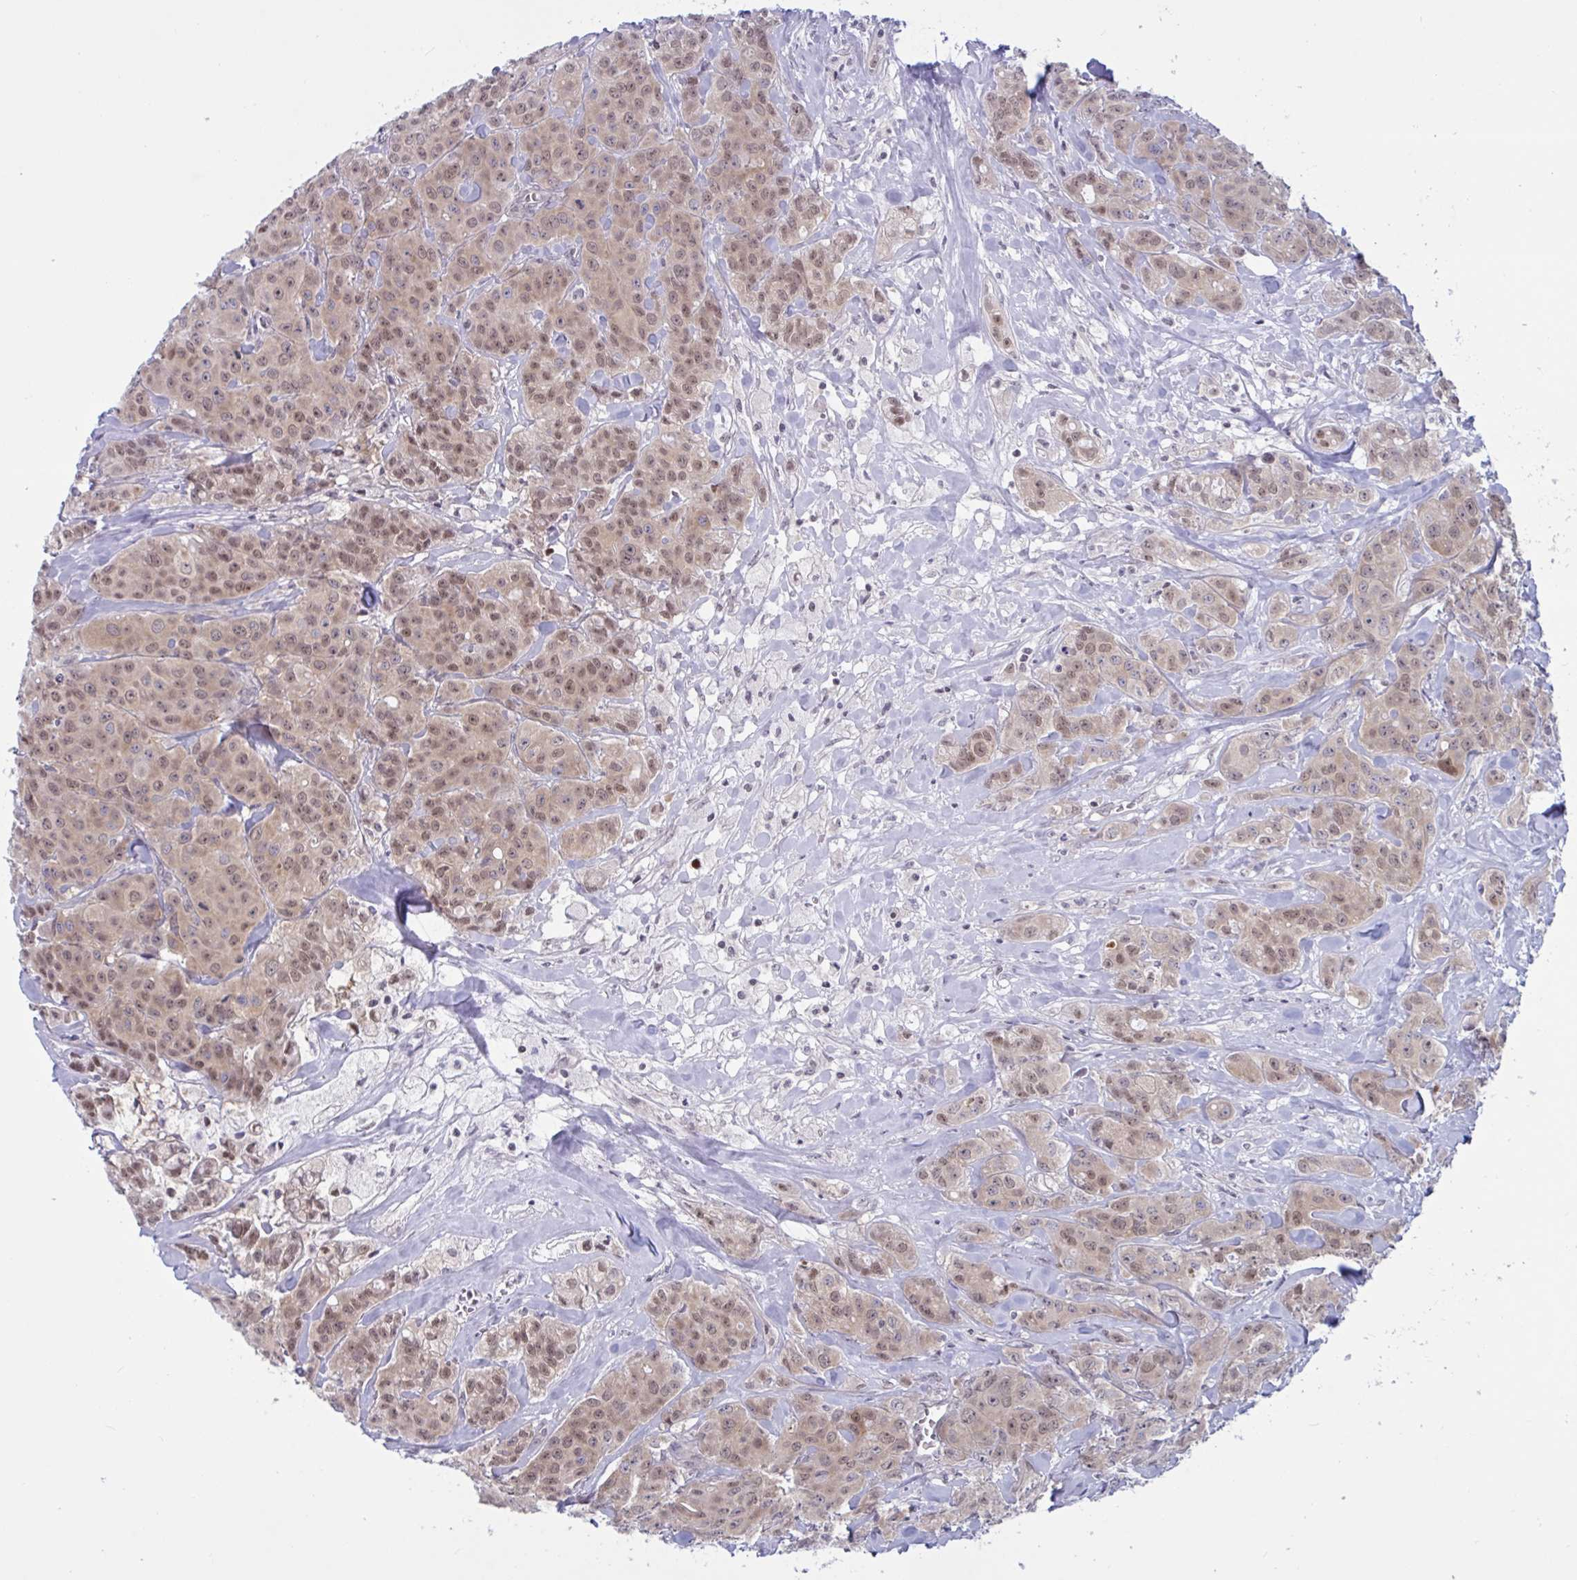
{"staining": {"intensity": "moderate", "quantity": ">75%", "location": "nuclear"}, "tissue": "breast cancer", "cell_type": "Tumor cells", "image_type": "cancer", "snomed": [{"axis": "morphology", "description": "Normal tissue, NOS"}, {"axis": "morphology", "description": "Duct carcinoma"}, {"axis": "topography", "description": "Breast"}], "caption": "The image exhibits immunohistochemical staining of breast infiltrating ductal carcinoma. There is moderate nuclear staining is identified in about >75% of tumor cells. (brown staining indicates protein expression, while blue staining denotes nuclei).", "gene": "TSN", "patient": {"sex": "female", "age": 43}}